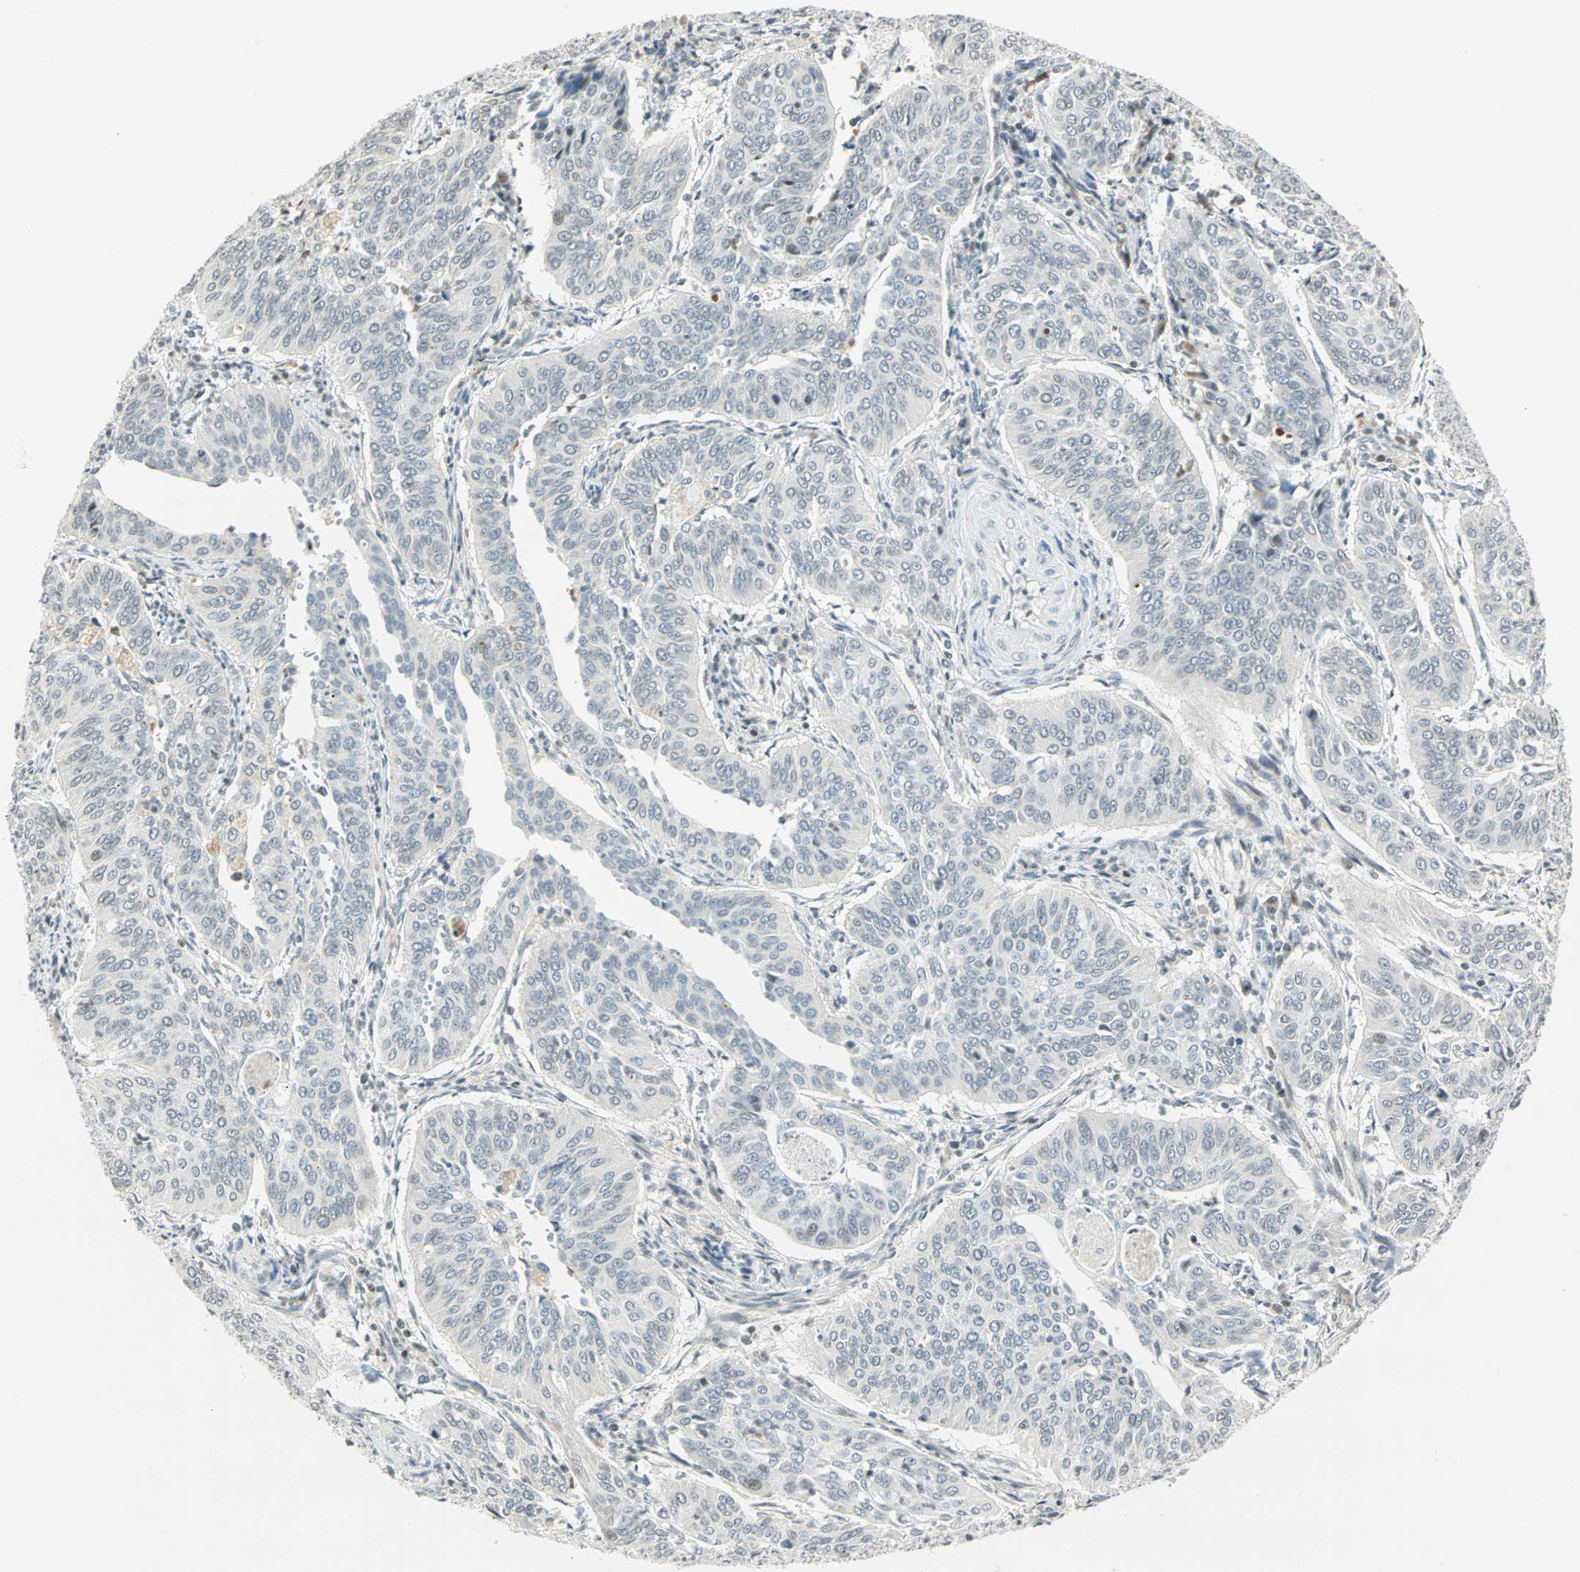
{"staining": {"intensity": "weak", "quantity": "<25%", "location": "nuclear"}, "tissue": "cervical cancer", "cell_type": "Tumor cells", "image_type": "cancer", "snomed": [{"axis": "morphology", "description": "Normal tissue, NOS"}, {"axis": "morphology", "description": "Squamous cell carcinoma, NOS"}, {"axis": "topography", "description": "Cervix"}], "caption": "Tumor cells show no significant staining in cervical cancer (squamous cell carcinoma). The staining was performed using DAB (3,3'-diaminobenzidine) to visualize the protein expression in brown, while the nuclei were stained in blue with hematoxylin (Magnification: 20x).", "gene": "SMAD3", "patient": {"sex": "female", "age": 39}}